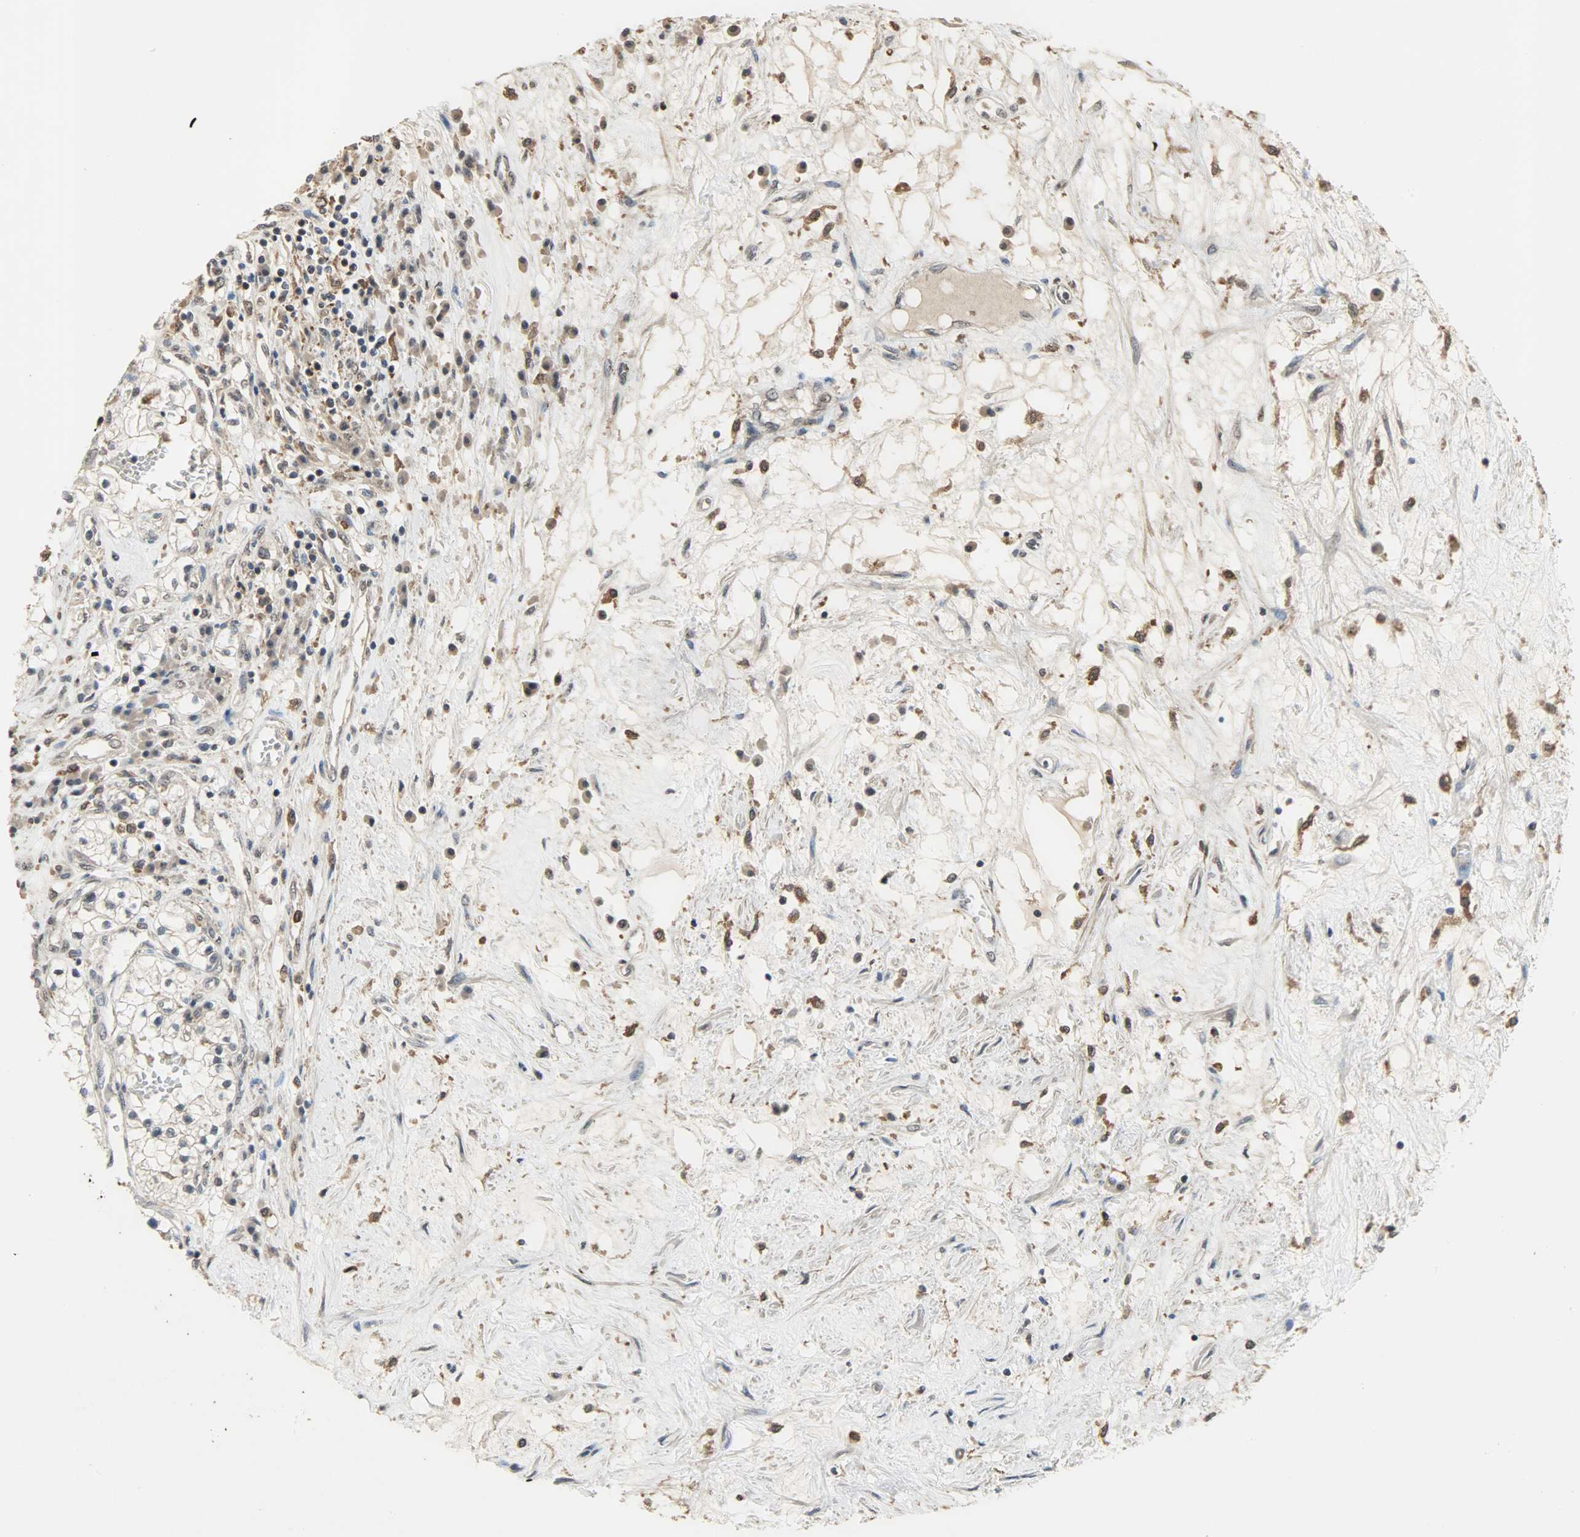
{"staining": {"intensity": "negative", "quantity": "none", "location": "none"}, "tissue": "renal cancer", "cell_type": "Tumor cells", "image_type": "cancer", "snomed": [{"axis": "morphology", "description": "Adenocarcinoma, NOS"}, {"axis": "topography", "description": "Kidney"}], "caption": "Tumor cells show no significant positivity in adenocarcinoma (renal).", "gene": "SKAP2", "patient": {"sex": "male", "age": 68}}